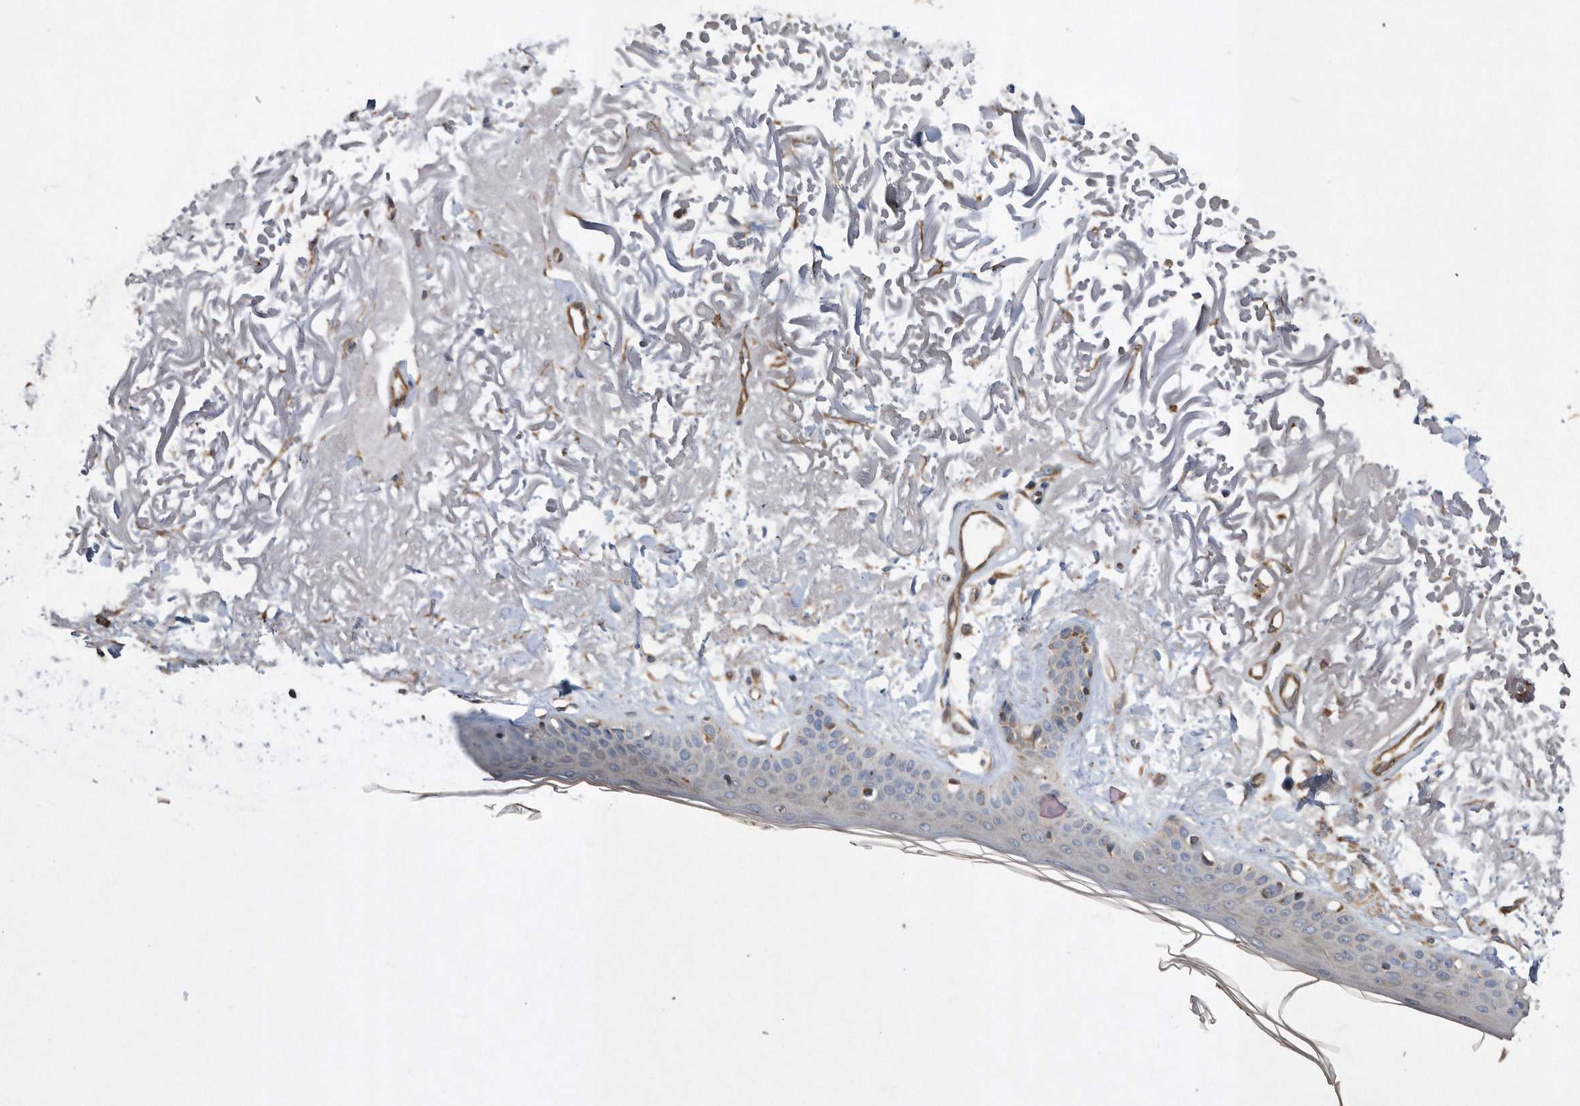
{"staining": {"intensity": "moderate", "quantity": ">75%", "location": "cytoplasmic/membranous"}, "tissue": "skin", "cell_type": "Fibroblasts", "image_type": "normal", "snomed": [{"axis": "morphology", "description": "Normal tissue, NOS"}, {"axis": "topography", "description": "Skin"}, {"axis": "topography", "description": "Skeletal muscle"}], "caption": "This micrograph displays IHC staining of normal skin, with medium moderate cytoplasmic/membranous expression in approximately >75% of fibroblasts.", "gene": "PON2", "patient": {"sex": "male", "age": 83}}